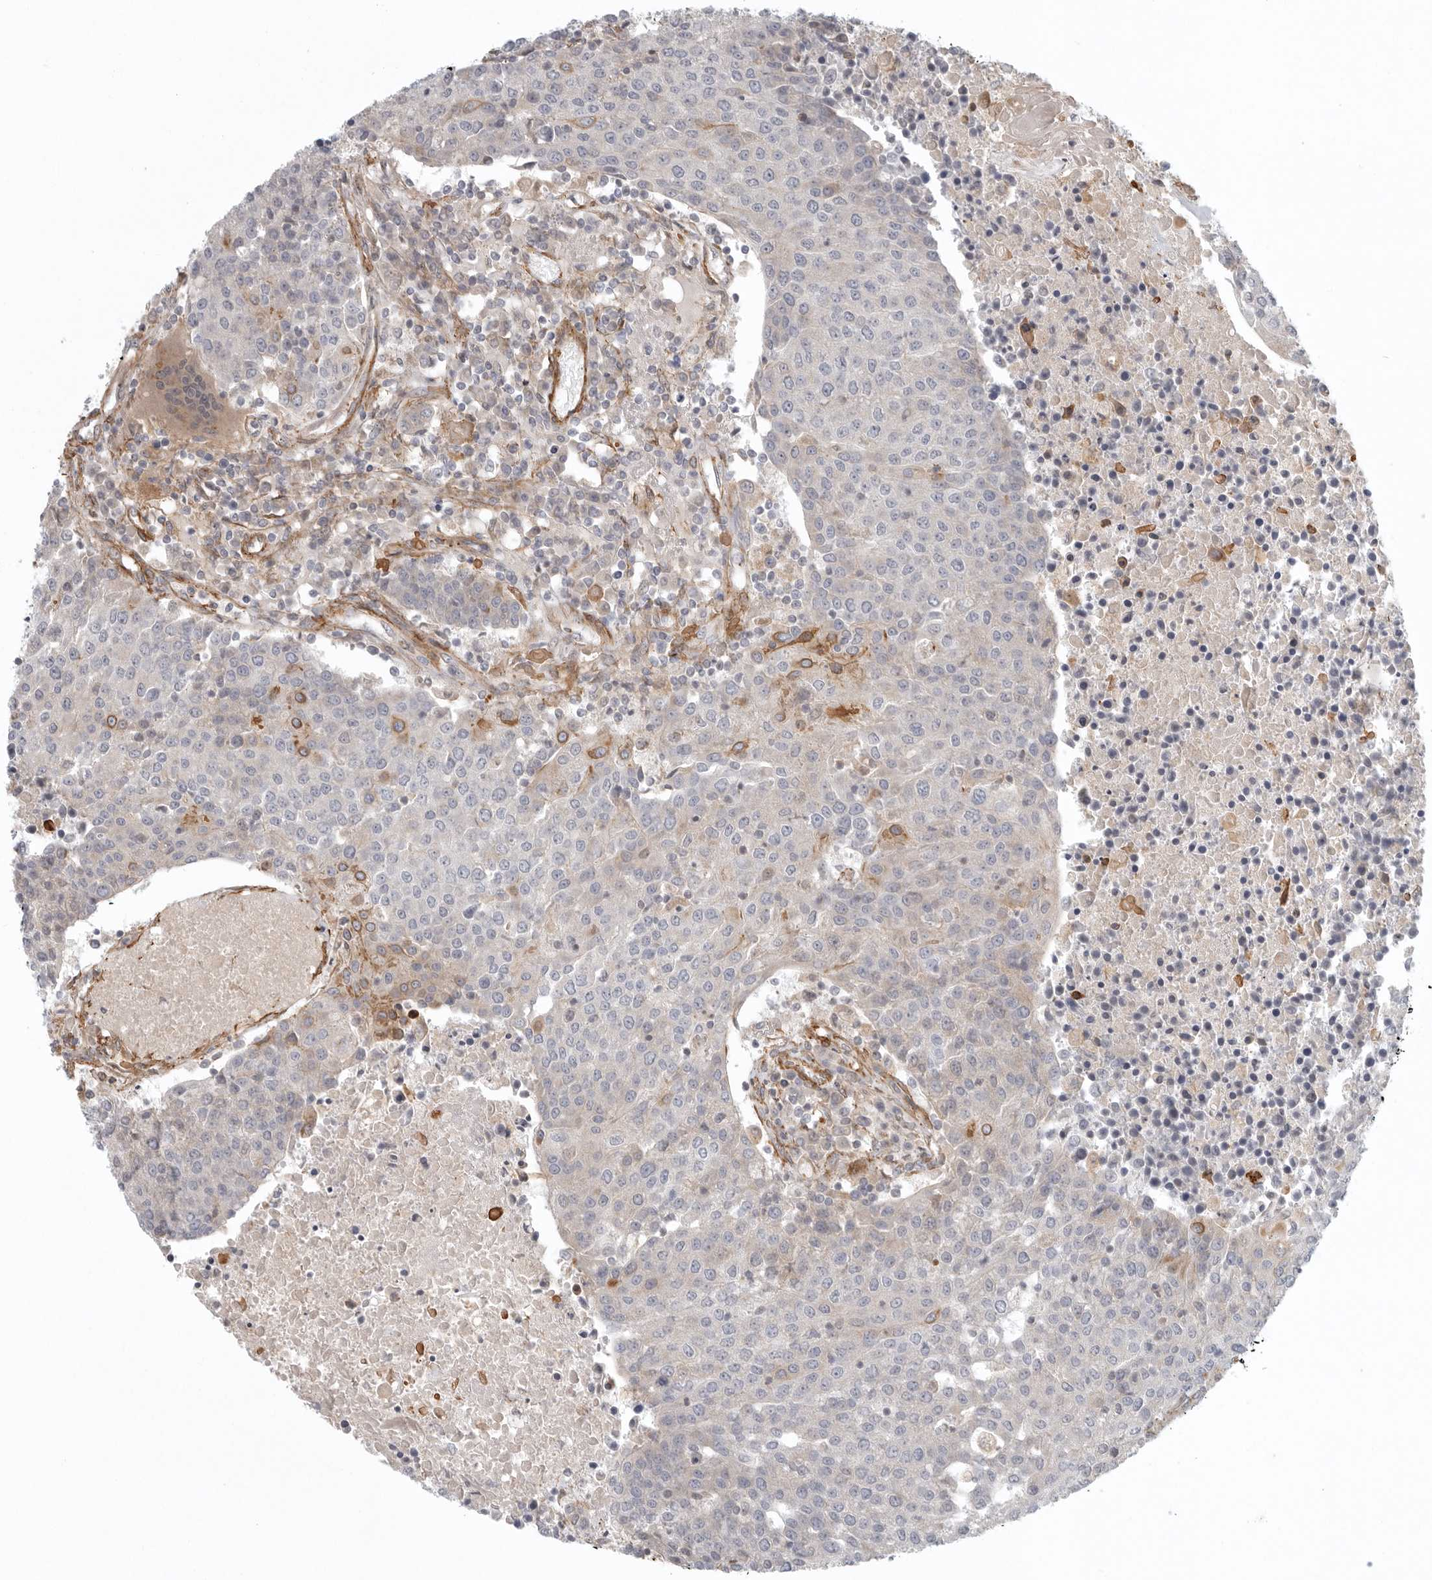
{"staining": {"intensity": "moderate", "quantity": "<25%", "location": "cytoplasmic/membranous"}, "tissue": "urothelial cancer", "cell_type": "Tumor cells", "image_type": "cancer", "snomed": [{"axis": "morphology", "description": "Urothelial carcinoma, High grade"}, {"axis": "topography", "description": "Urinary bladder"}], "caption": "A brown stain shows moderate cytoplasmic/membranous expression of a protein in high-grade urothelial carcinoma tumor cells.", "gene": "LONRF1", "patient": {"sex": "female", "age": 85}}